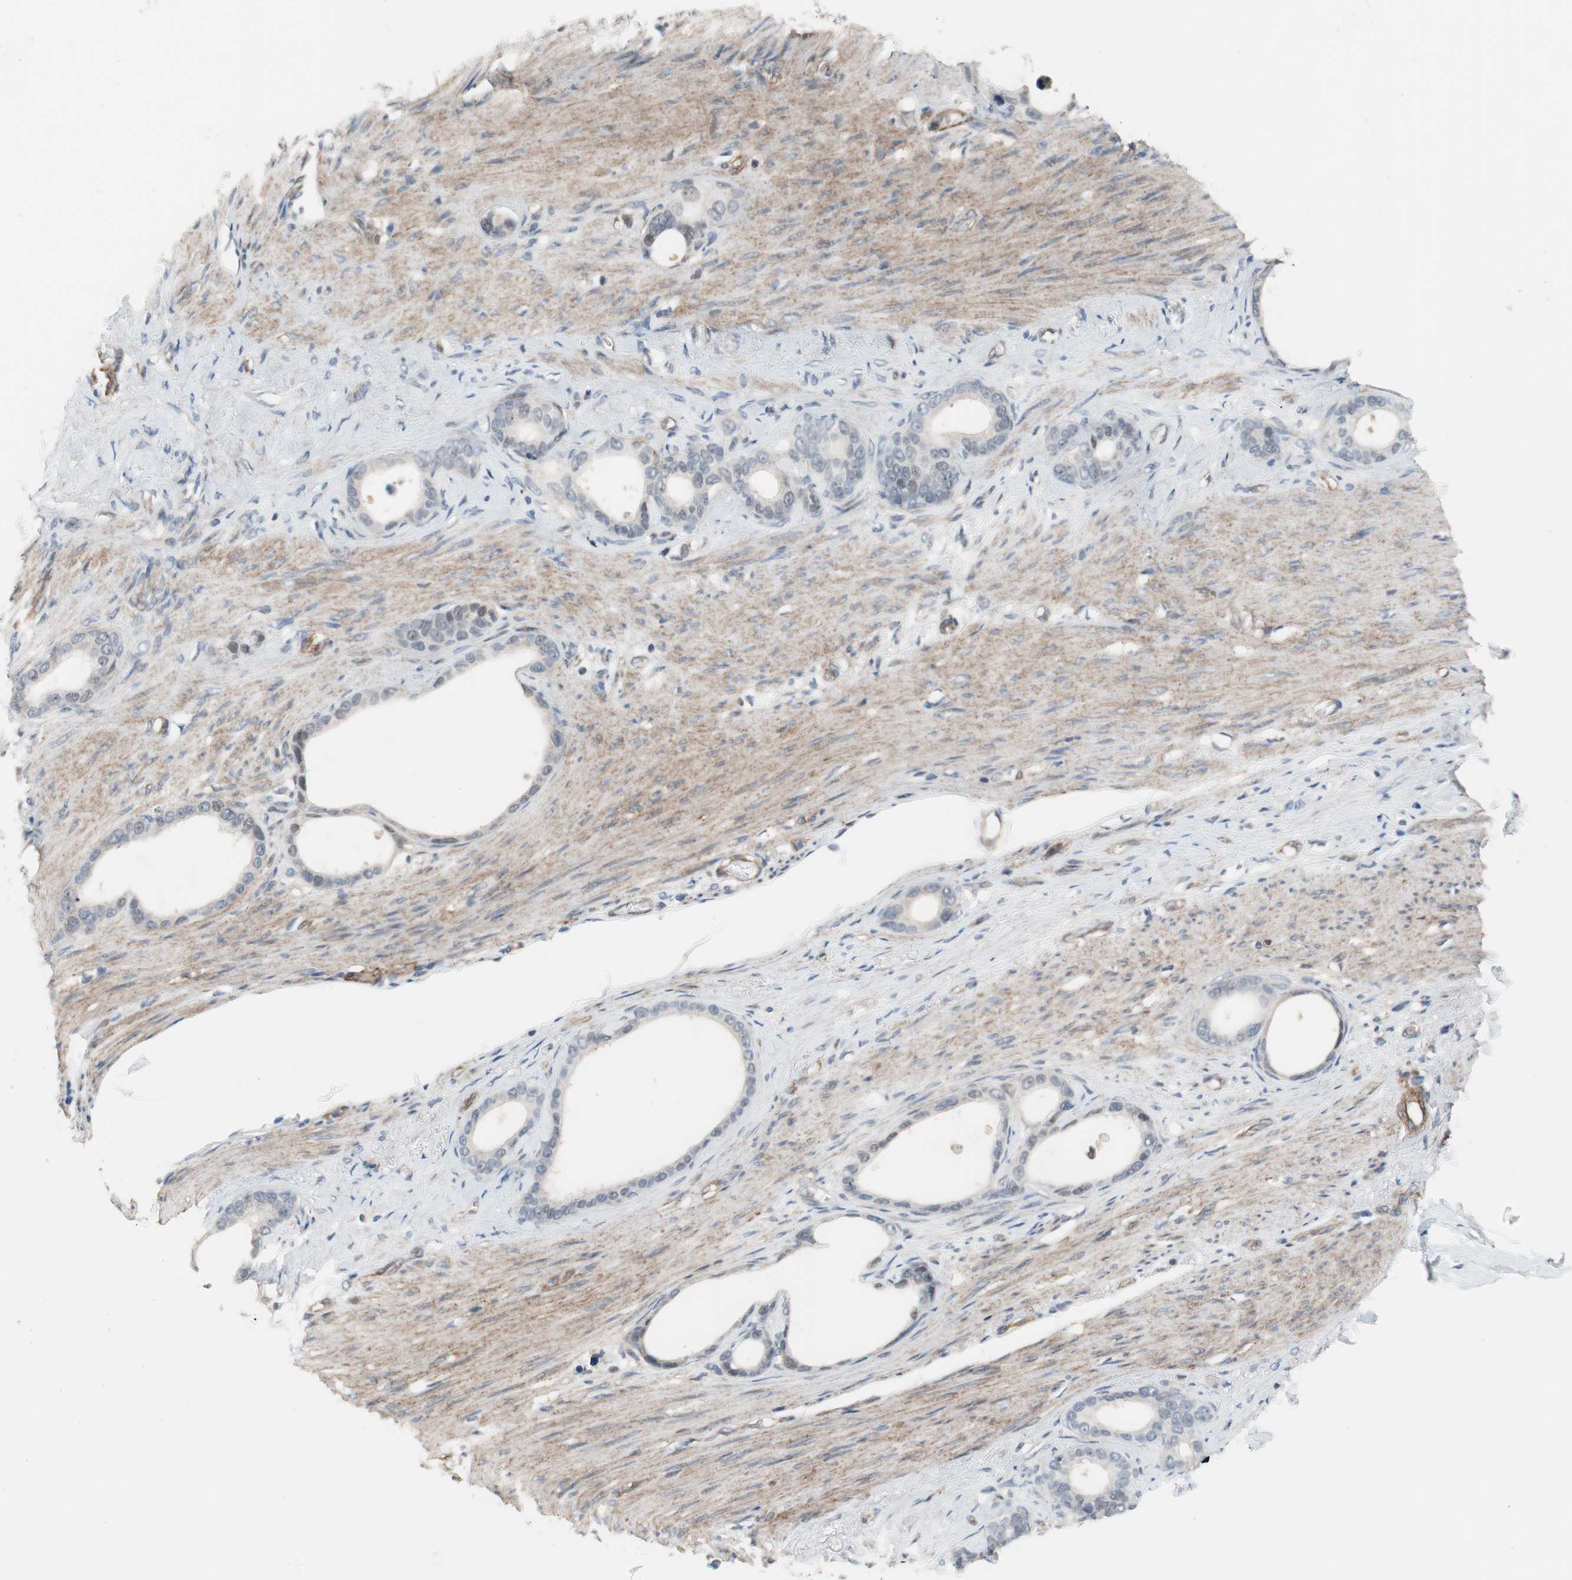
{"staining": {"intensity": "weak", "quantity": "<25%", "location": "nuclear"}, "tissue": "stomach cancer", "cell_type": "Tumor cells", "image_type": "cancer", "snomed": [{"axis": "morphology", "description": "Adenocarcinoma, NOS"}, {"axis": "topography", "description": "Stomach"}], "caption": "Immunohistochemistry of human stomach cancer (adenocarcinoma) shows no staining in tumor cells.", "gene": "GRHL1", "patient": {"sex": "female", "age": 75}}